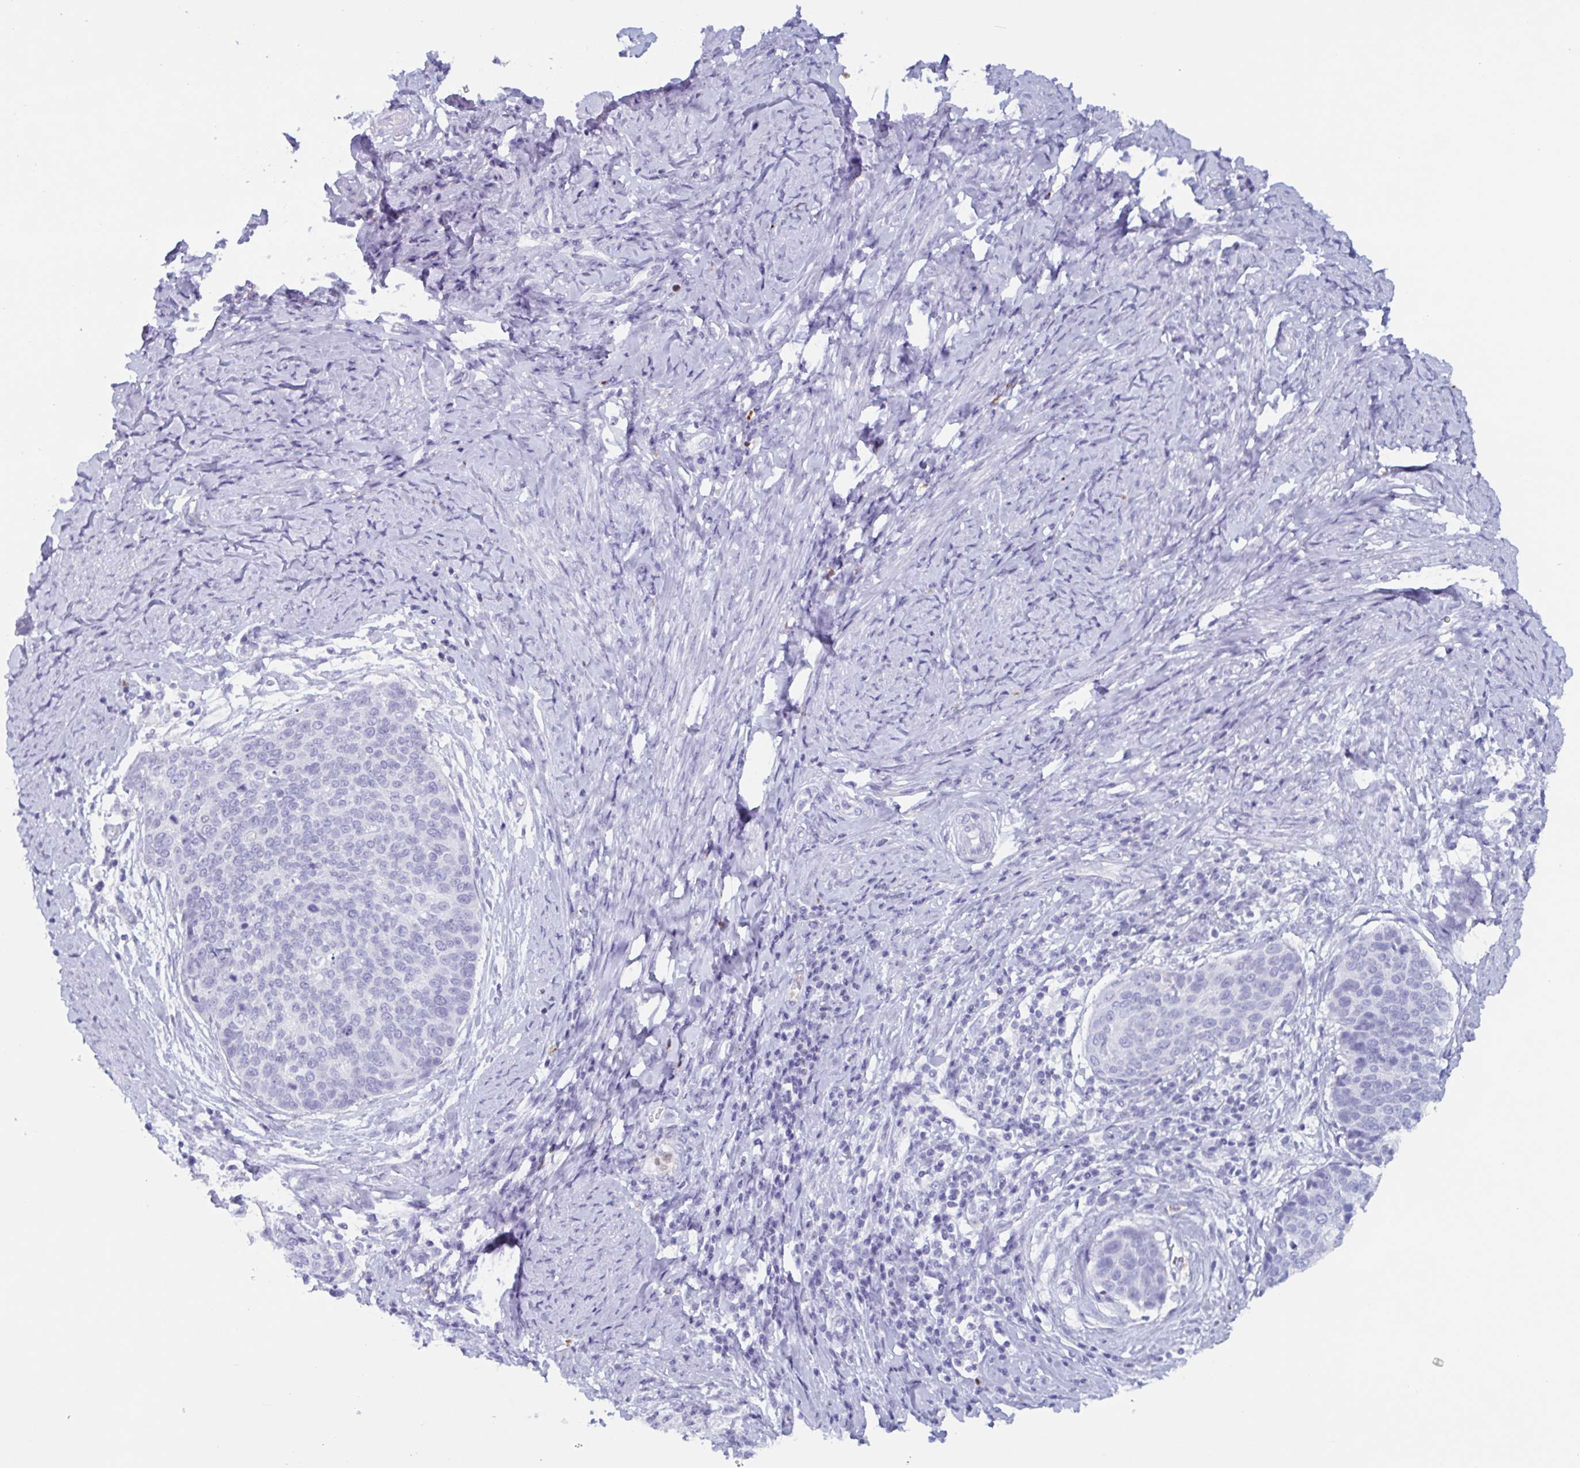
{"staining": {"intensity": "negative", "quantity": "none", "location": "none"}, "tissue": "cervical cancer", "cell_type": "Tumor cells", "image_type": "cancer", "snomed": [{"axis": "morphology", "description": "Squamous cell carcinoma, NOS"}, {"axis": "topography", "description": "Cervix"}], "caption": "High magnification brightfield microscopy of squamous cell carcinoma (cervical) stained with DAB (brown) and counterstained with hematoxylin (blue): tumor cells show no significant expression. The staining was performed using DAB (3,3'-diaminobenzidine) to visualize the protein expression in brown, while the nuclei were stained in blue with hematoxylin (Magnification: 20x).", "gene": "BPI", "patient": {"sex": "female", "age": 69}}